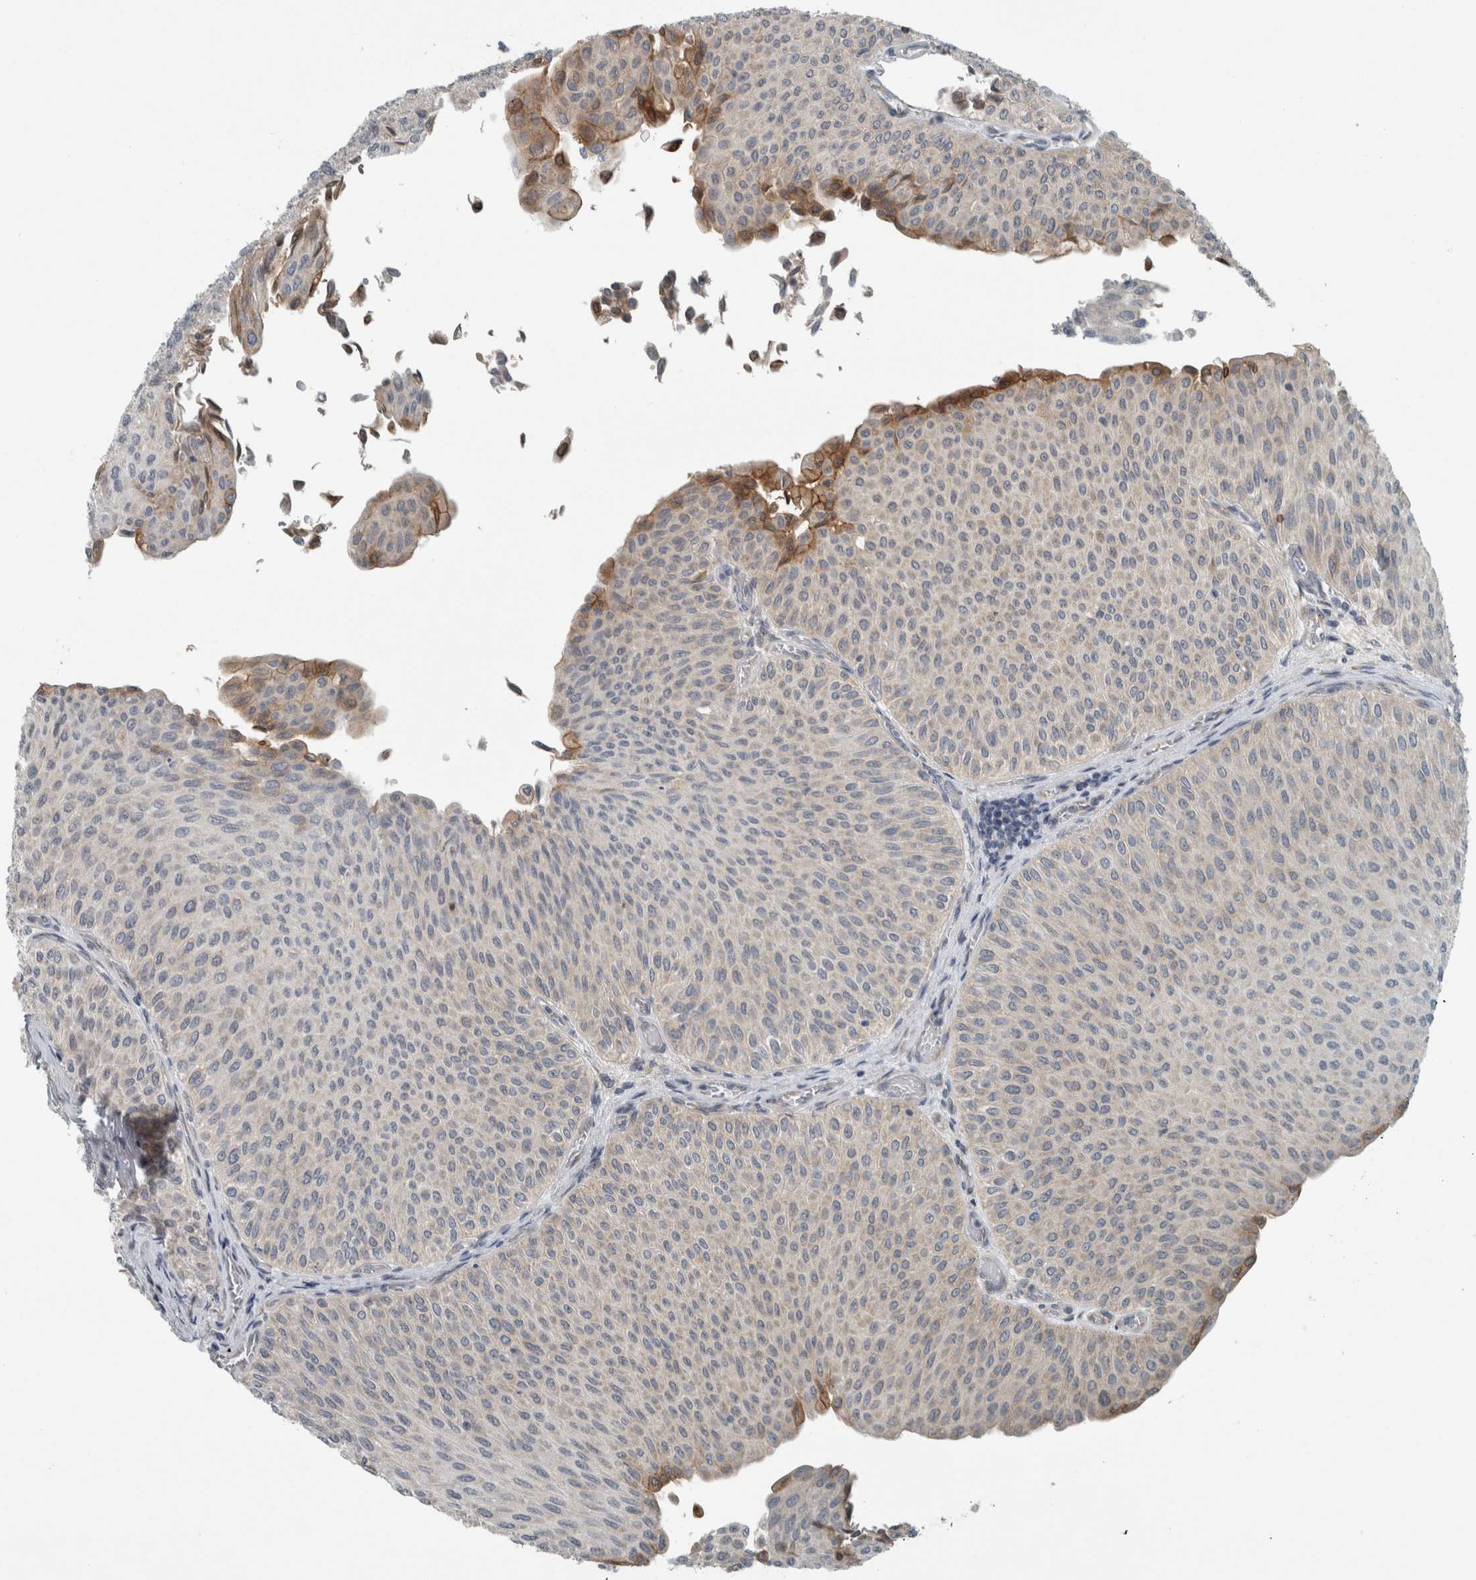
{"staining": {"intensity": "strong", "quantity": "<25%", "location": "cytoplasmic/membranous"}, "tissue": "urothelial cancer", "cell_type": "Tumor cells", "image_type": "cancer", "snomed": [{"axis": "morphology", "description": "Urothelial carcinoma, Low grade"}, {"axis": "topography", "description": "Urinary bladder"}], "caption": "High-magnification brightfield microscopy of low-grade urothelial carcinoma stained with DAB (3,3'-diaminobenzidine) (brown) and counterstained with hematoxylin (blue). tumor cells exhibit strong cytoplasmic/membranous staining is identified in approximately<25% of cells. The staining was performed using DAB (3,3'-diaminobenzidine) to visualize the protein expression in brown, while the nuclei were stained in blue with hematoxylin (Magnification: 20x).", "gene": "KIF1C", "patient": {"sex": "male", "age": 78}}